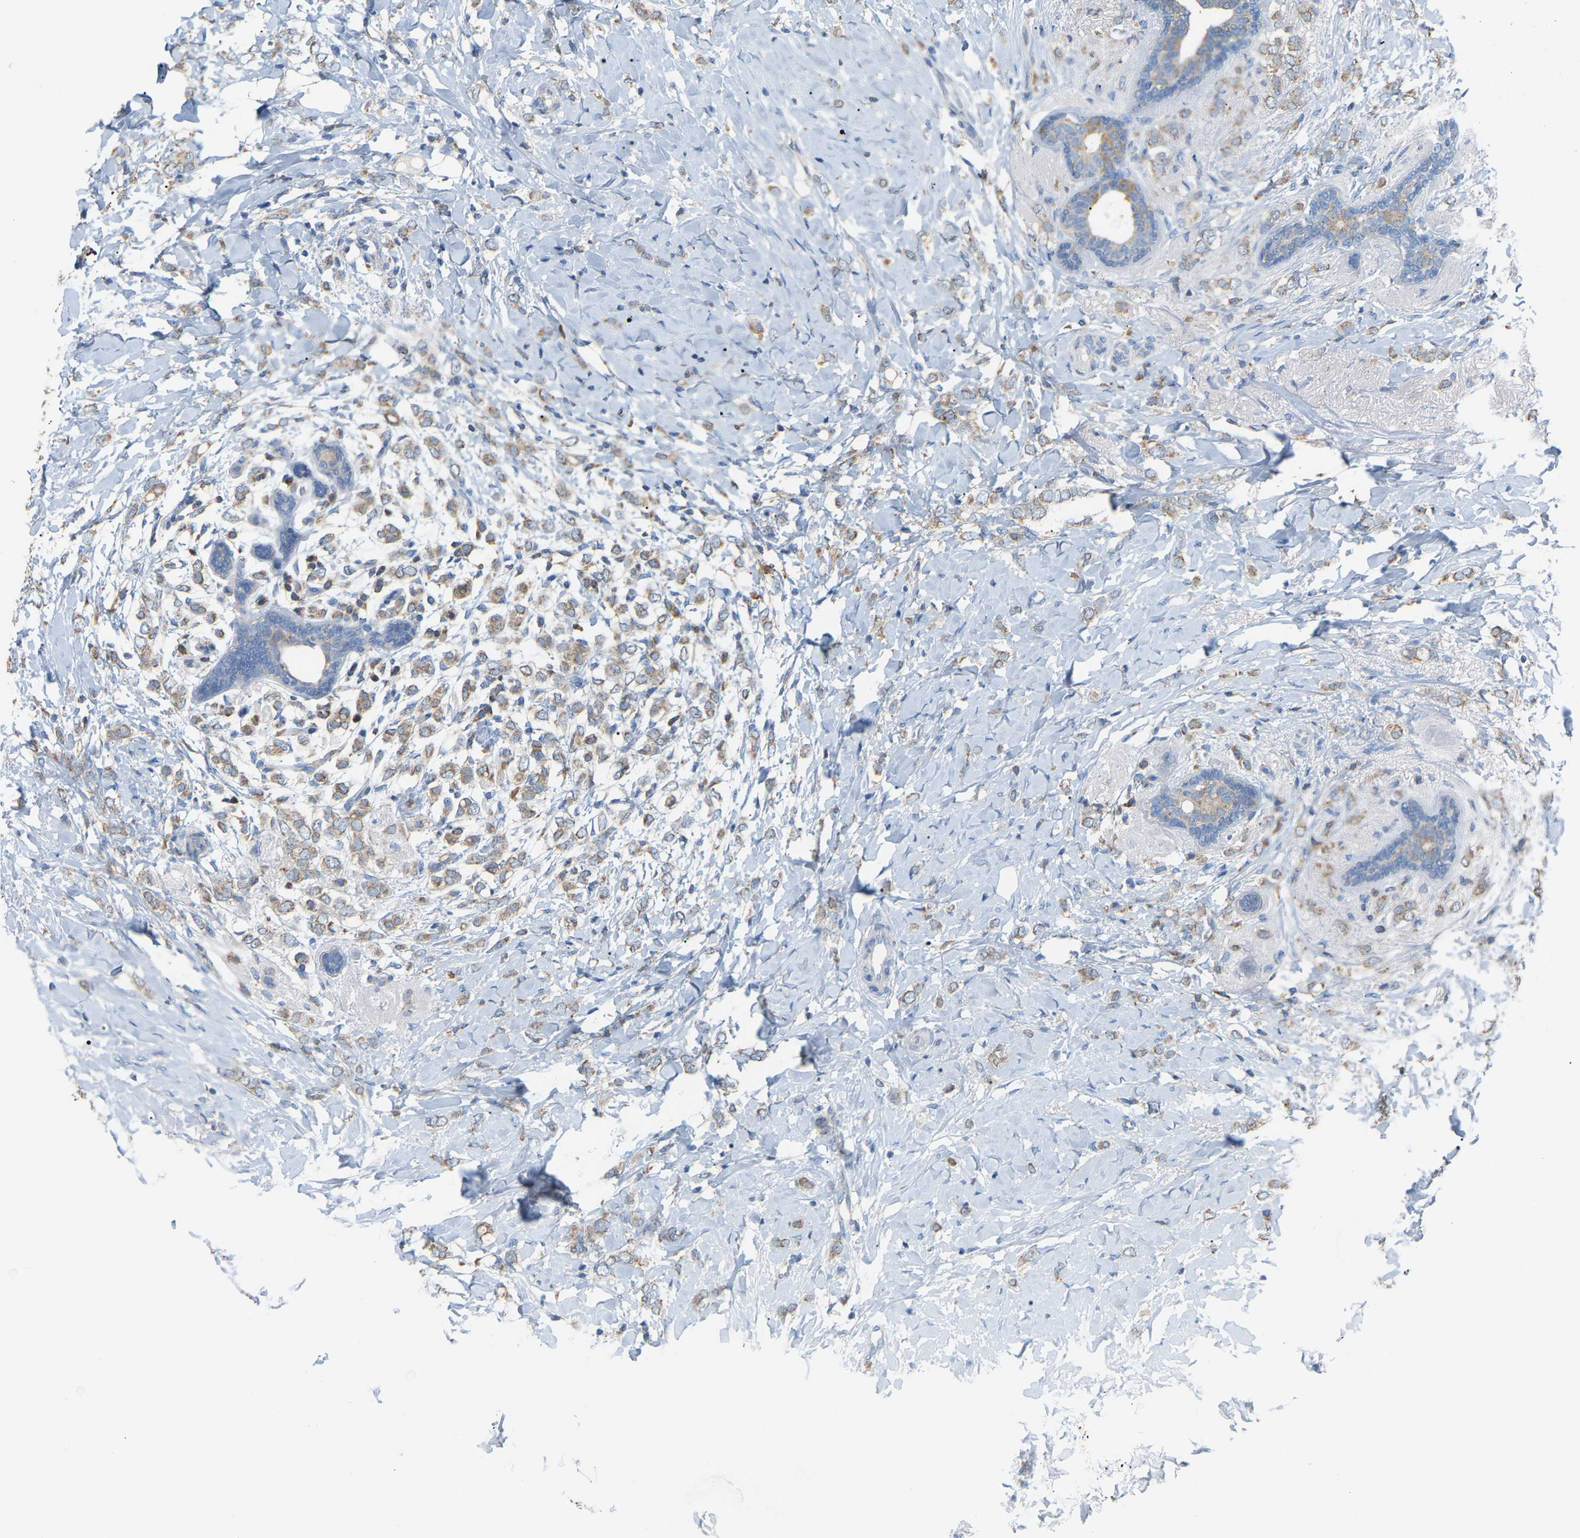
{"staining": {"intensity": "weak", "quantity": ">75%", "location": "cytoplasmic/membranous"}, "tissue": "breast cancer", "cell_type": "Tumor cells", "image_type": "cancer", "snomed": [{"axis": "morphology", "description": "Normal tissue, NOS"}, {"axis": "morphology", "description": "Lobular carcinoma"}, {"axis": "topography", "description": "Breast"}], "caption": "Protein staining of breast cancer (lobular carcinoma) tissue shows weak cytoplasmic/membranous positivity in about >75% of tumor cells.", "gene": "CROT", "patient": {"sex": "female", "age": 47}}